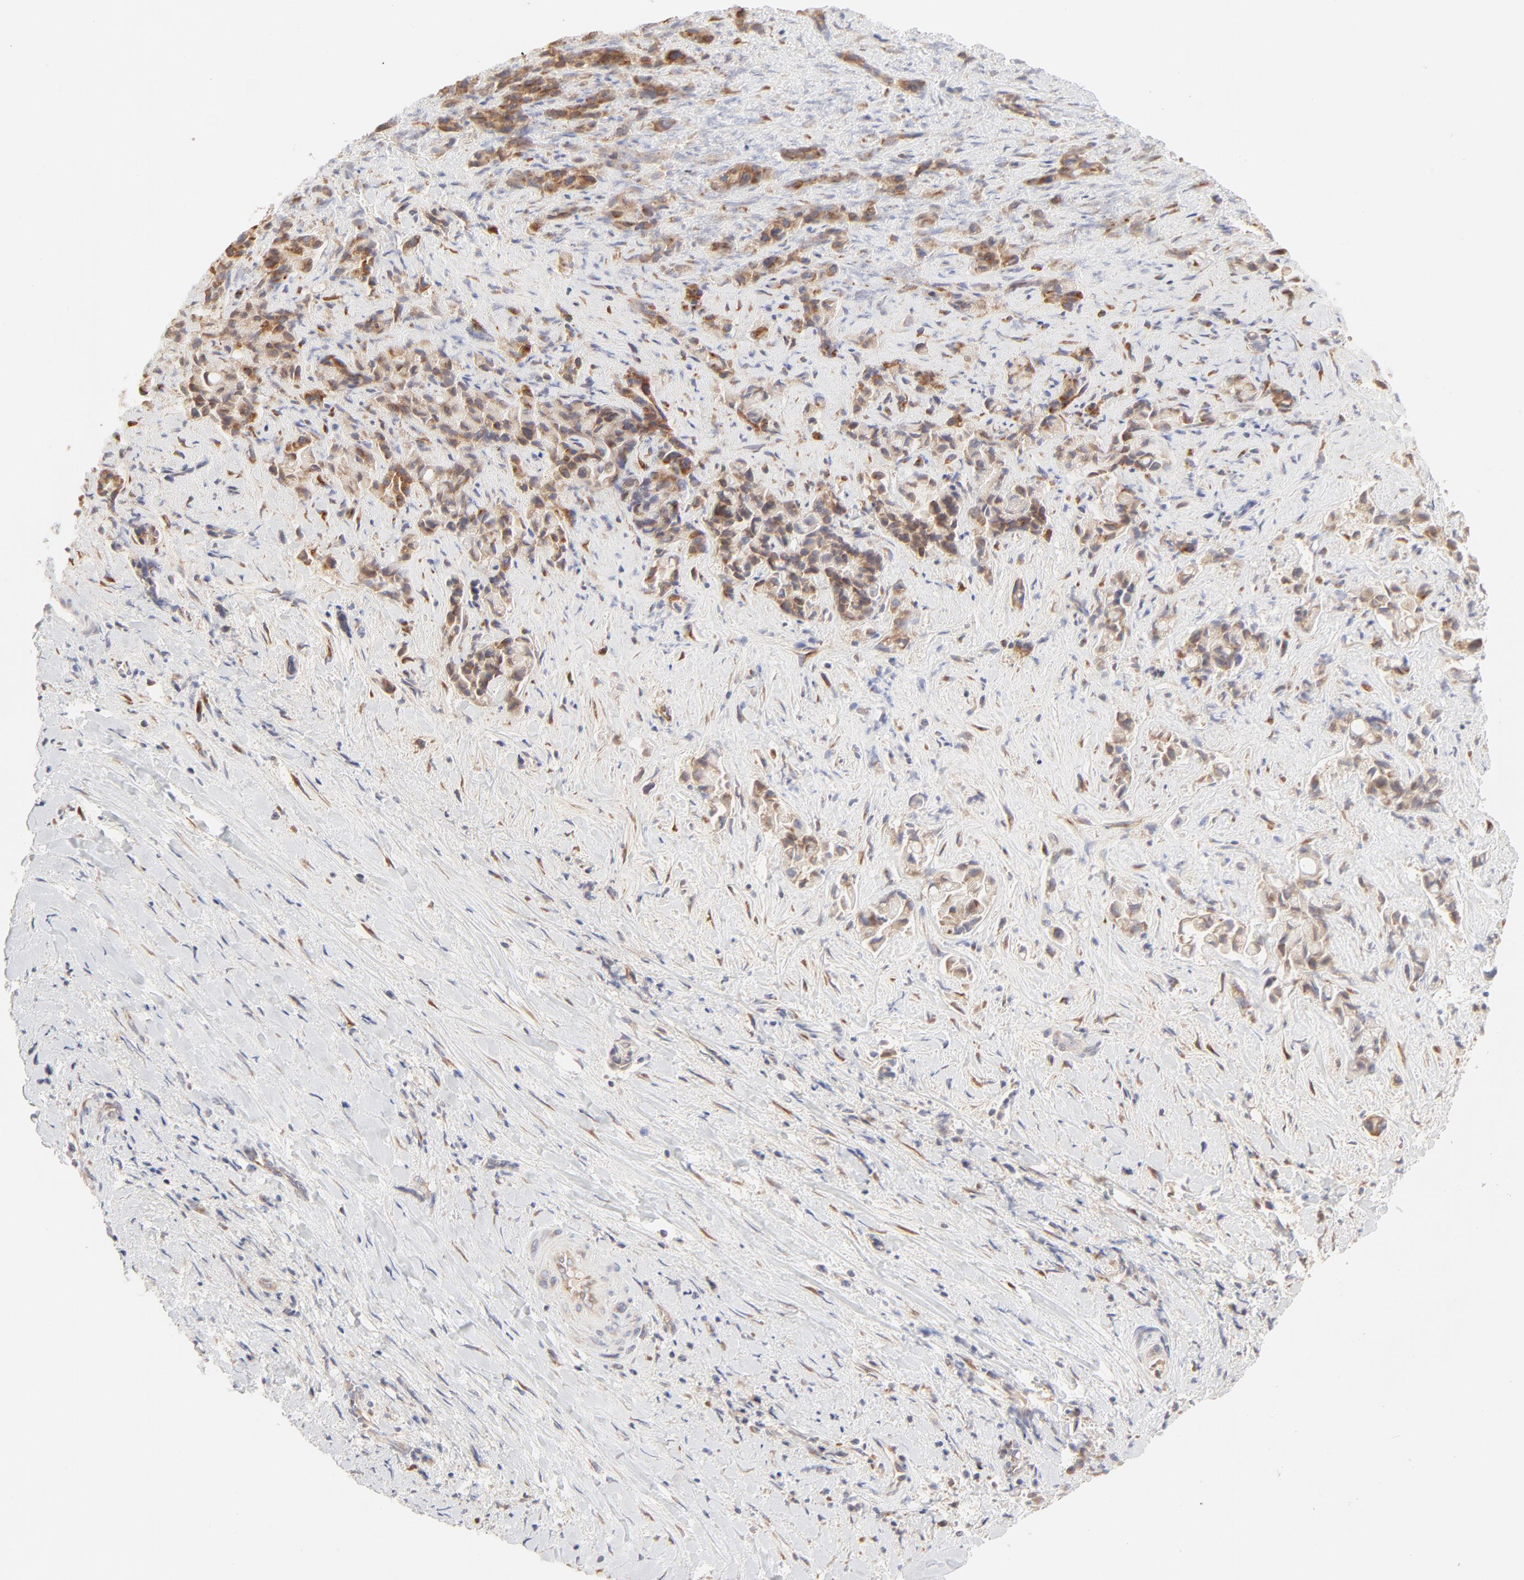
{"staining": {"intensity": "weak", "quantity": ">75%", "location": "cytoplasmic/membranous"}, "tissue": "liver cancer", "cell_type": "Tumor cells", "image_type": "cancer", "snomed": [{"axis": "morphology", "description": "Cholangiocarcinoma"}, {"axis": "topography", "description": "Liver"}], "caption": "A brown stain labels weak cytoplasmic/membranous staining of a protein in liver cancer tumor cells. The protein is shown in brown color, while the nuclei are stained blue.", "gene": "RPS21", "patient": {"sex": "male", "age": 57}}